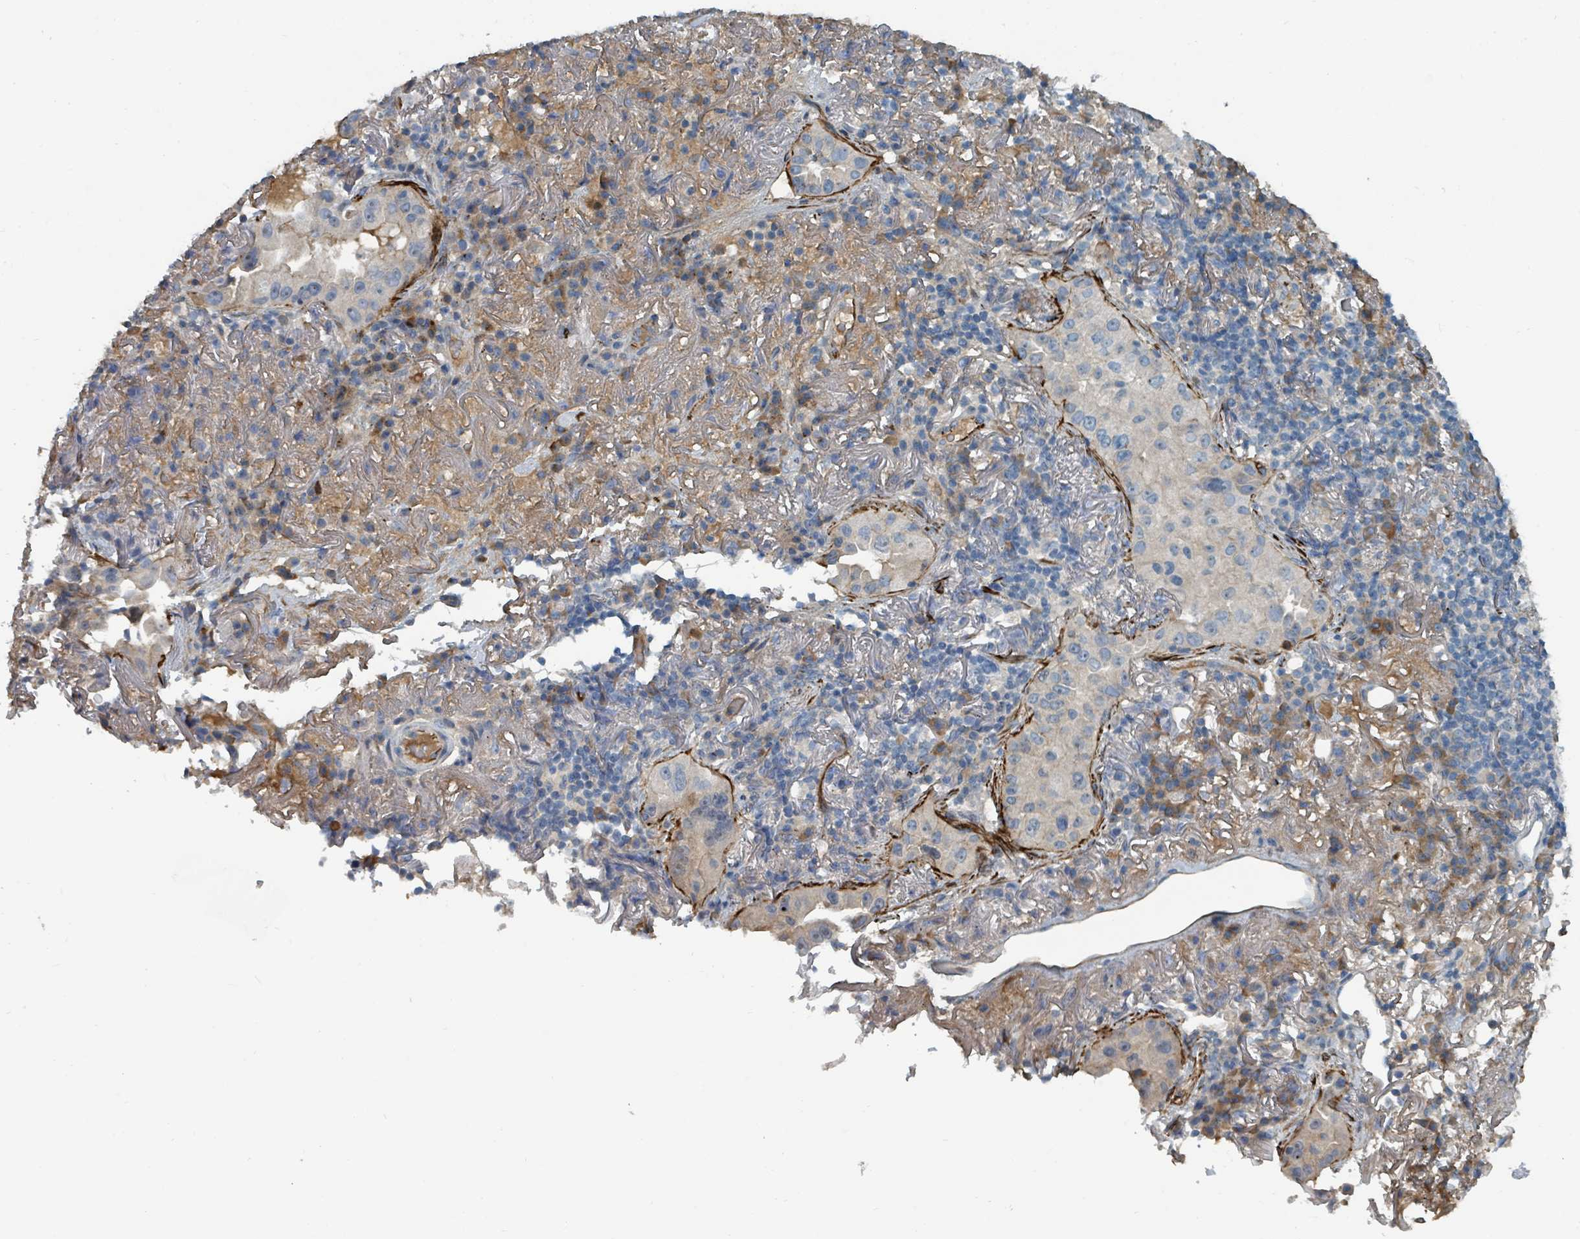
{"staining": {"intensity": "negative", "quantity": "none", "location": "none"}, "tissue": "lung cancer", "cell_type": "Tumor cells", "image_type": "cancer", "snomed": [{"axis": "morphology", "description": "Adenocarcinoma, NOS"}, {"axis": "topography", "description": "Lung"}], "caption": "An immunohistochemistry histopathology image of lung cancer (adenocarcinoma) is shown. There is no staining in tumor cells of lung cancer (adenocarcinoma).", "gene": "SLC44A5", "patient": {"sex": "female", "age": 69}}